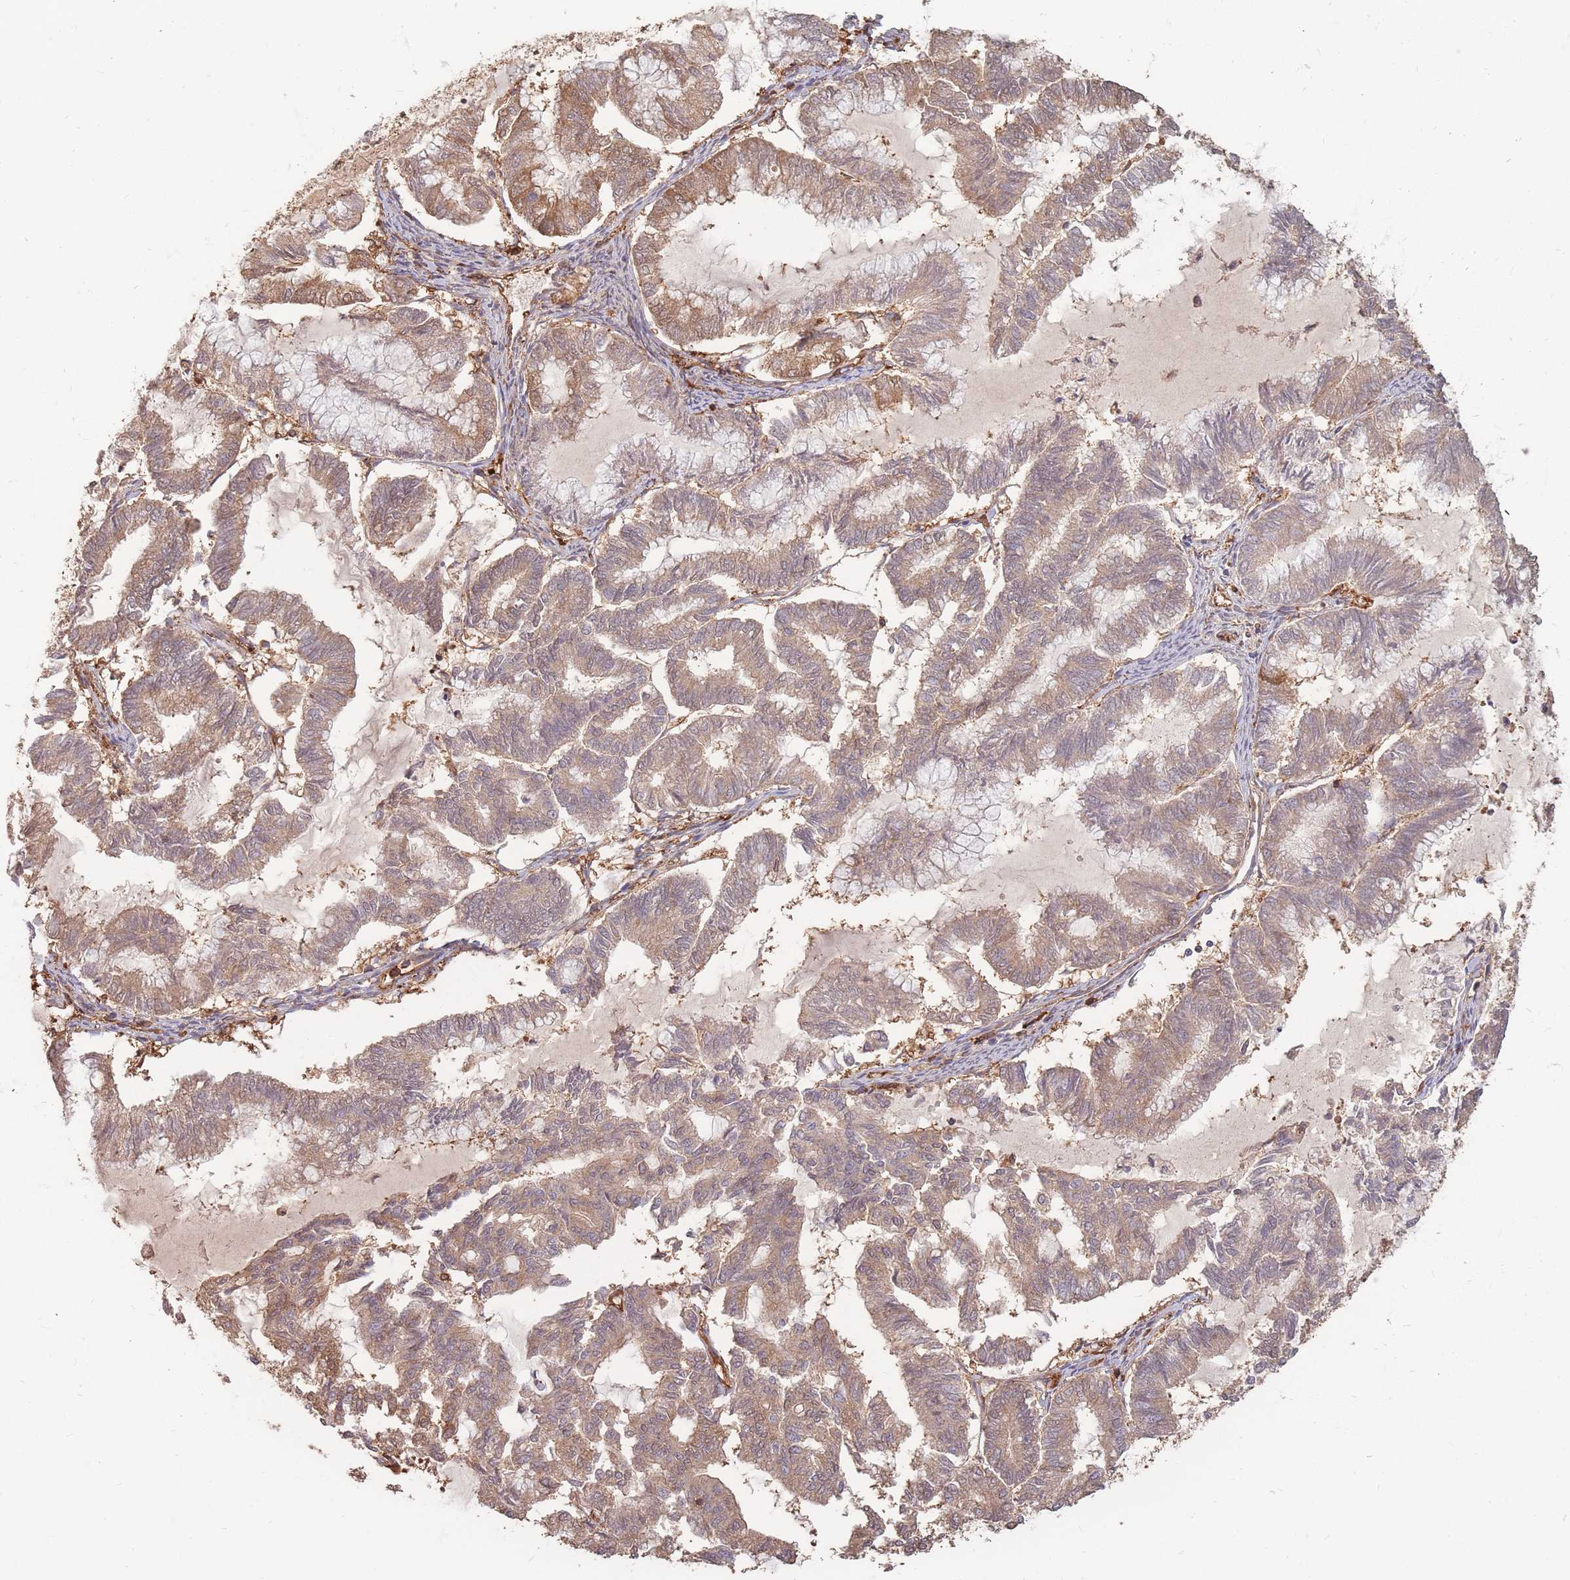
{"staining": {"intensity": "weak", "quantity": ">75%", "location": "cytoplasmic/membranous"}, "tissue": "endometrial cancer", "cell_type": "Tumor cells", "image_type": "cancer", "snomed": [{"axis": "morphology", "description": "Adenocarcinoma, NOS"}, {"axis": "topography", "description": "Endometrium"}], "caption": "Brown immunohistochemical staining in endometrial adenocarcinoma displays weak cytoplasmic/membranous staining in about >75% of tumor cells.", "gene": "PLS3", "patient": {"sex": "female", "age": 79}}